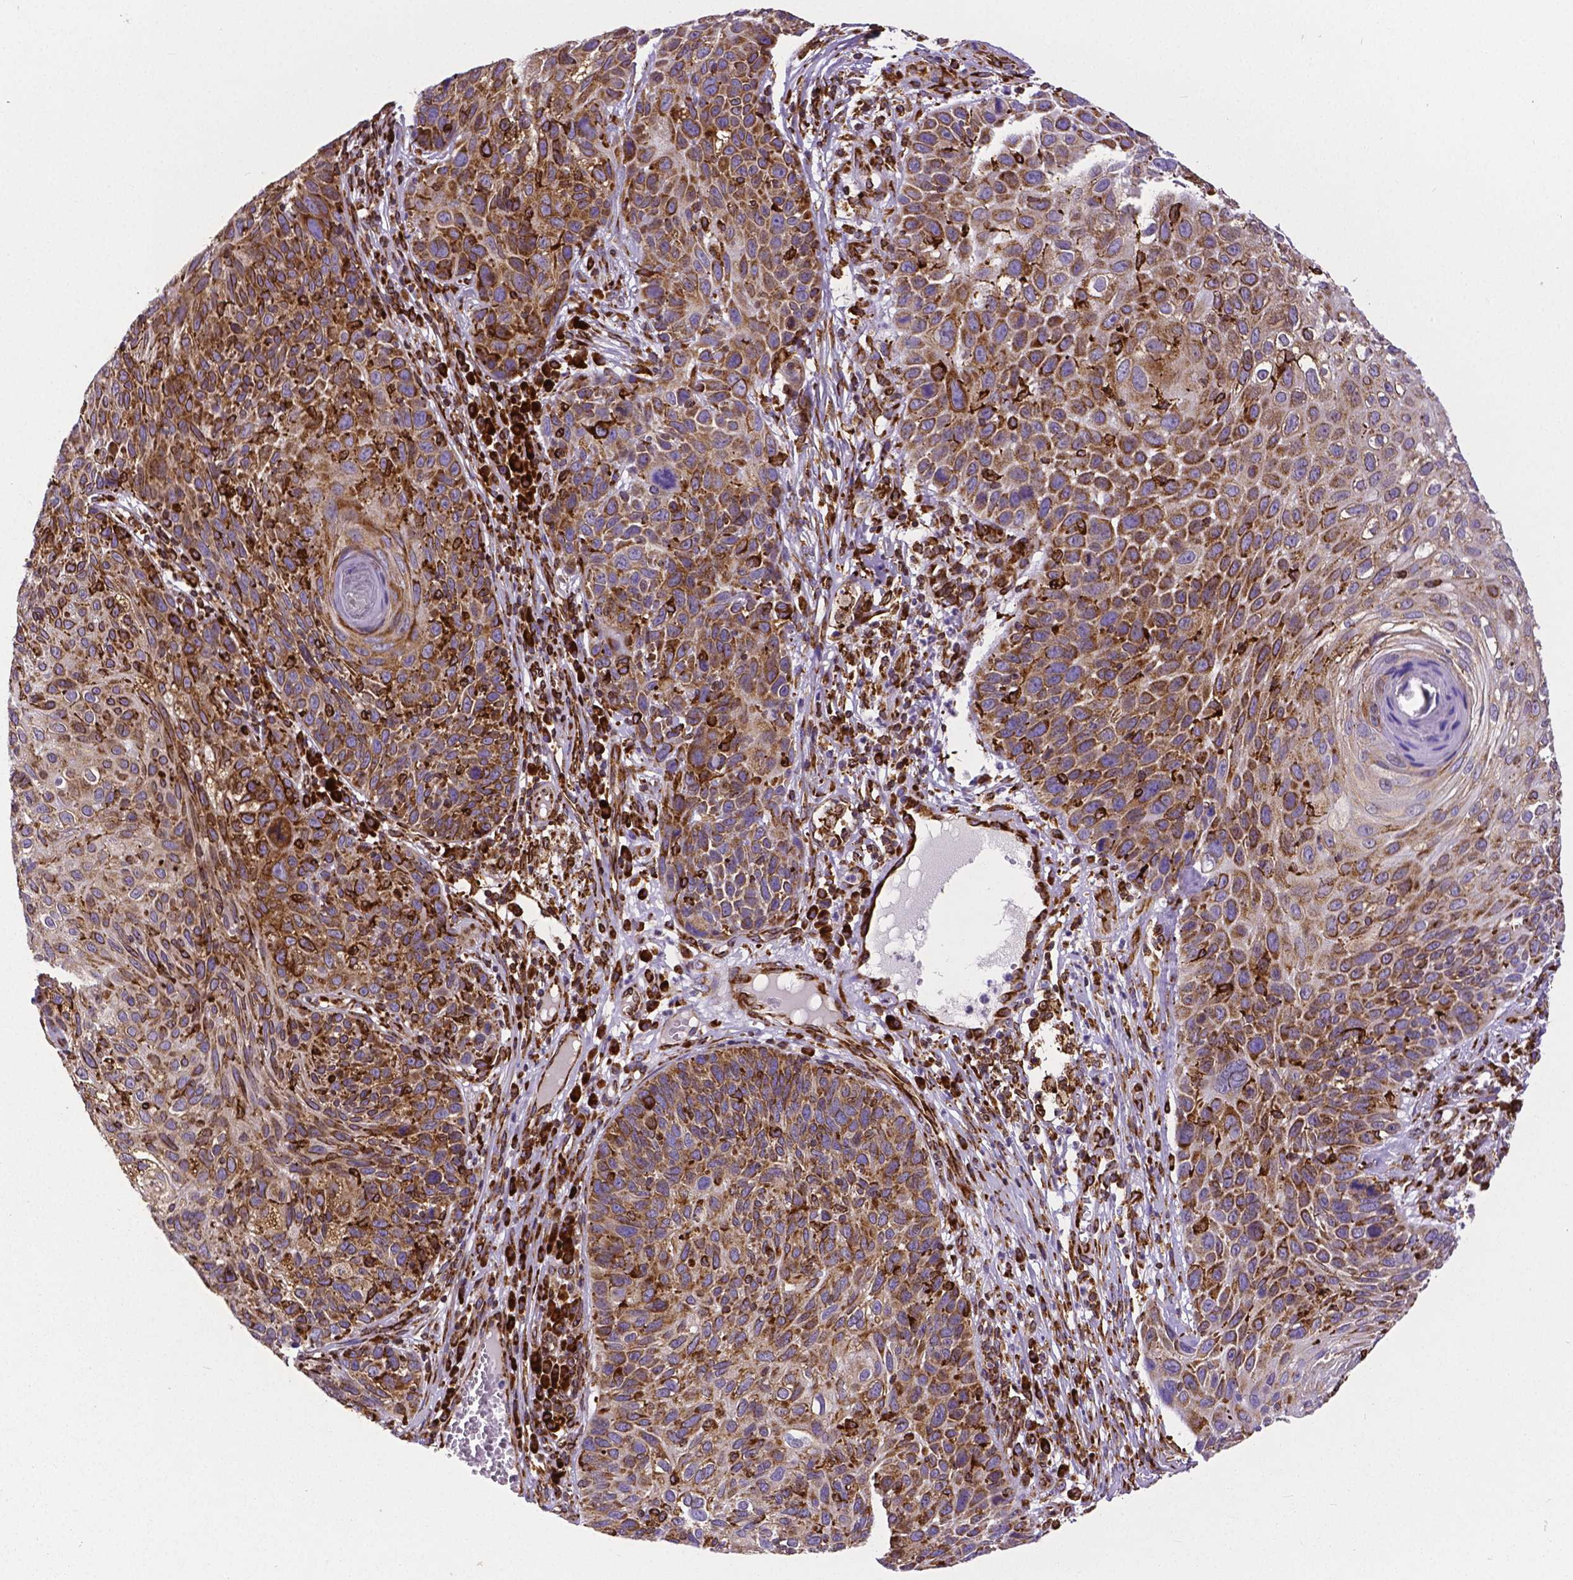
{"staining": {"intensity": "strong", "quantity": ">75%", "location": "cytoplasmic/membranous"}, "tissue": "skin cancer", "cell_type": "Tumor cells", "image_type": "cancer", "snomed": [{"axis": "morphology", "description": "Squamous cell carcinoma, NOS"}, {"axis": "topography", "description": "Skin"}], "caption": "Brown immunohistochemical staining in human skin squamous cell carcinoma reveals strong cytoplasmic/membranous positivity in about >75% of tumor cells.", "gene": "MTDH", "patient": {"sex": "male", "age": 92}}